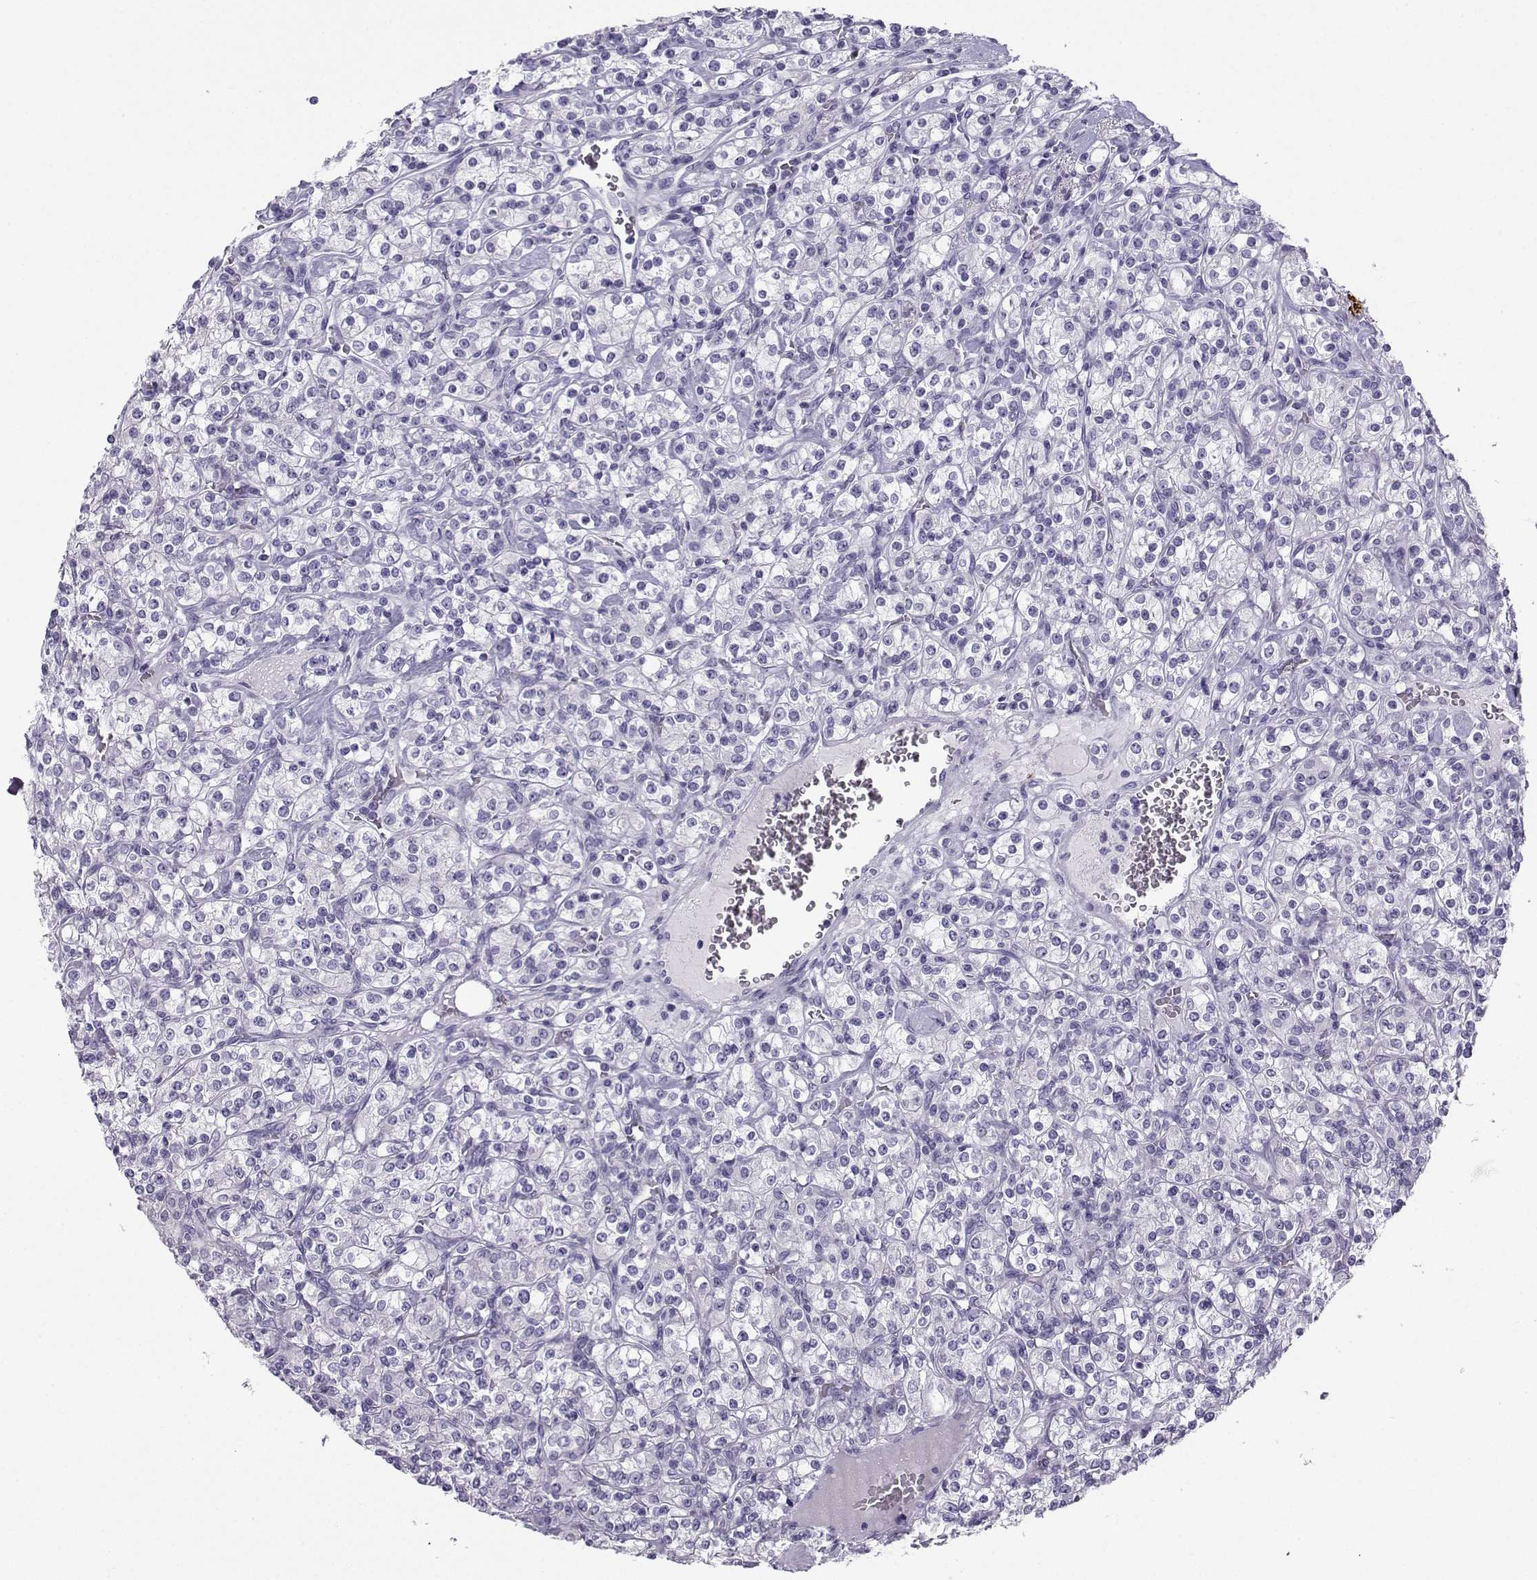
{"staining": {"intensity": "negative", "quantity": "none", "location": "none"}, "tissue": "renal cancer", "cell_type": "Tumor cells", "image_type": "cancer", "snomed": [{"axis": "morphology", "description": "Adenocarcinoma, NOS"}, {"axis": "topography", "description": "Kidney"}], "caption": "Tumor cells show no significant protein staining in renal cancer.", "gene": "NEFL", "patient": {"sex": "male", "age": 77}}